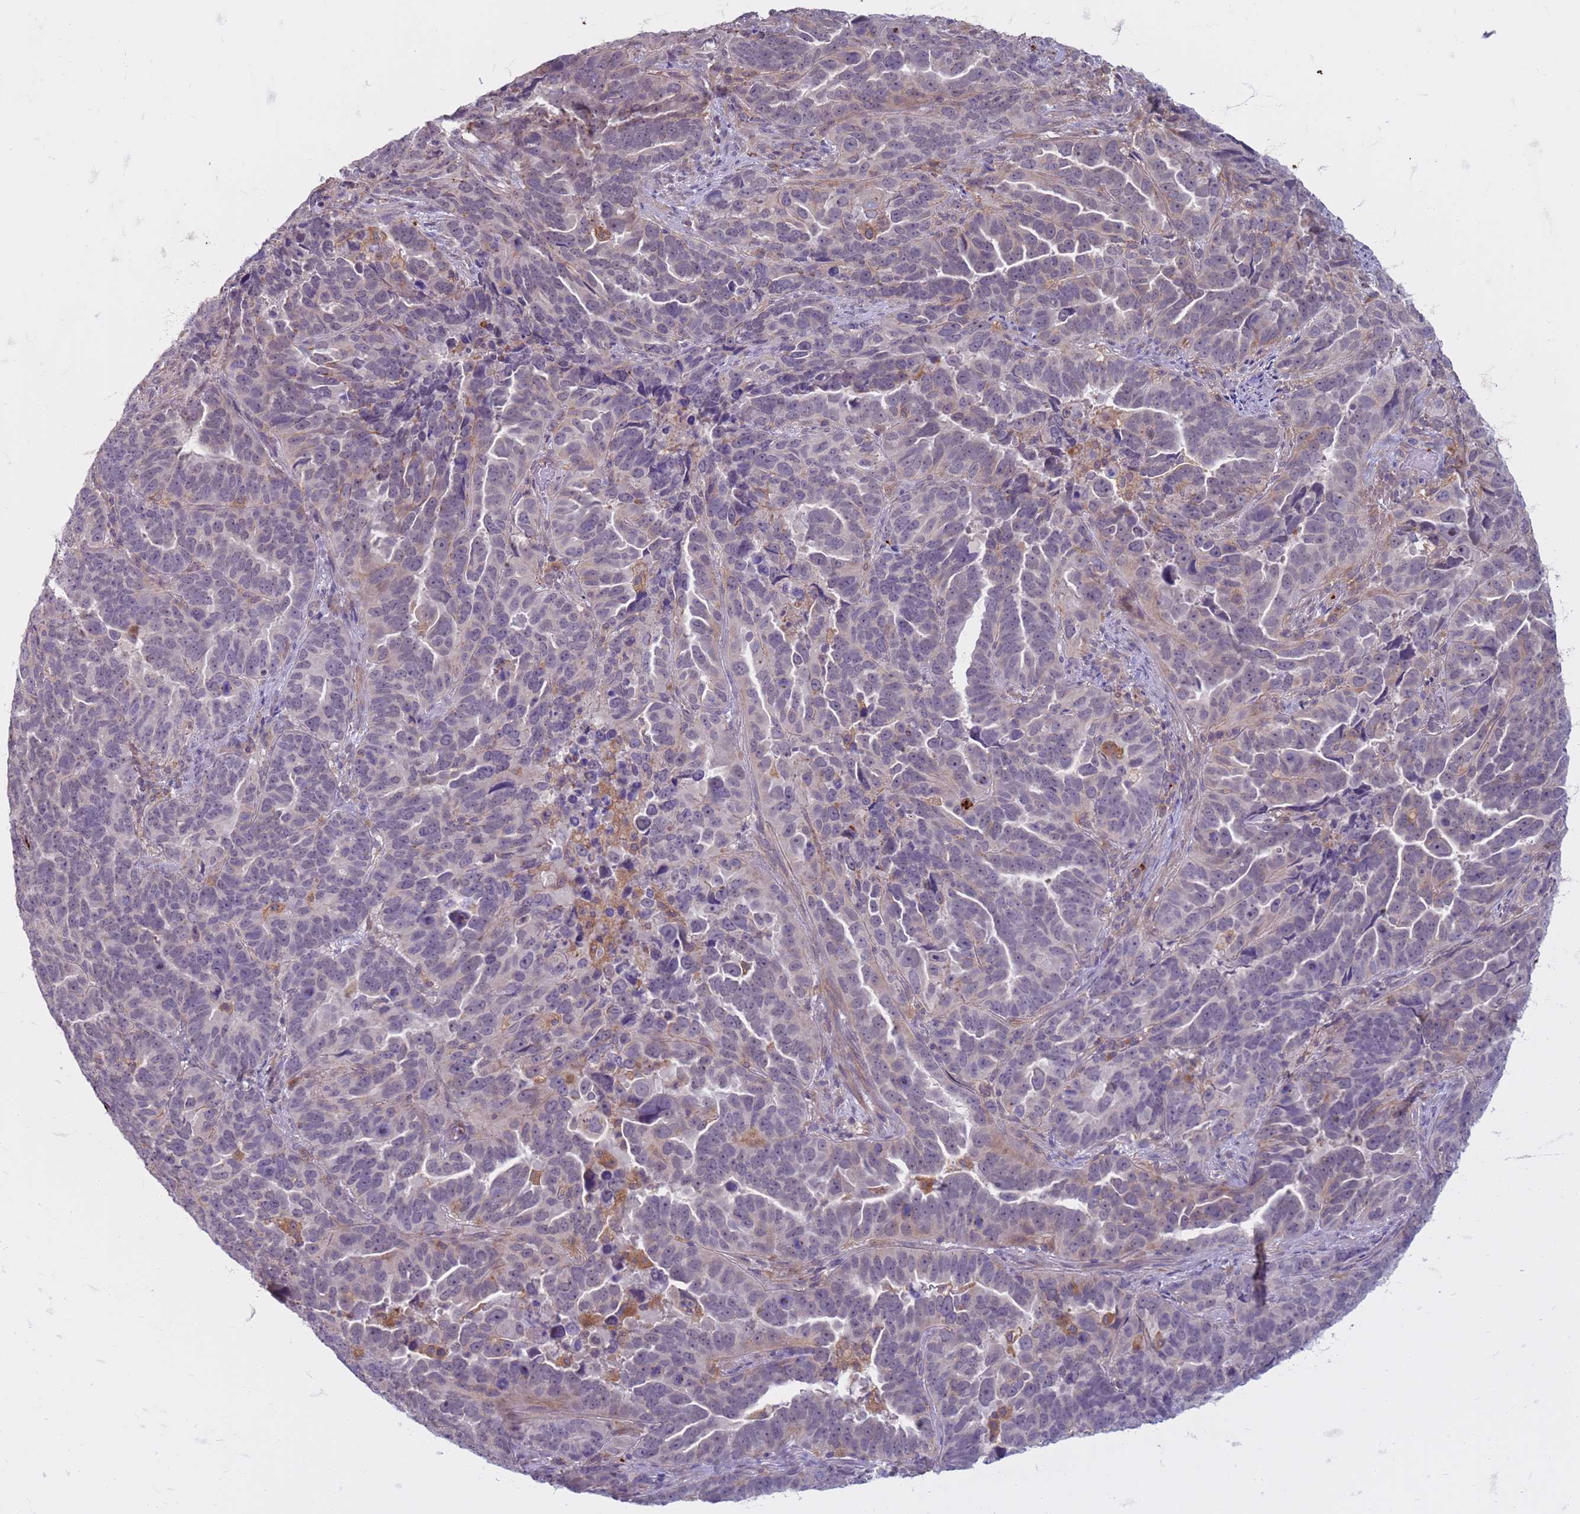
{"staining": {"intensity": "weak", "quantity": "<25%", "location": "cytoplasmic/membranous"}, "tissue": "endometrial cancer", "cell_type": "Tumor cells", "image_type": "cancer", "snomed": [{"axis": "morphology", "description": "Adenocarcinoma, NOS"}, {"axis": "topography", "description": "Endometrium"}], "caption": "An immunohistochemistry (IHC) photomicrograph of adenocarcinoma (endometrial) is shown. There is no staining in tumor cells of adenocarcinoma (endometrial).", "gene": "SLC15A3", "patient": {"sex": "female", "age": 65}}